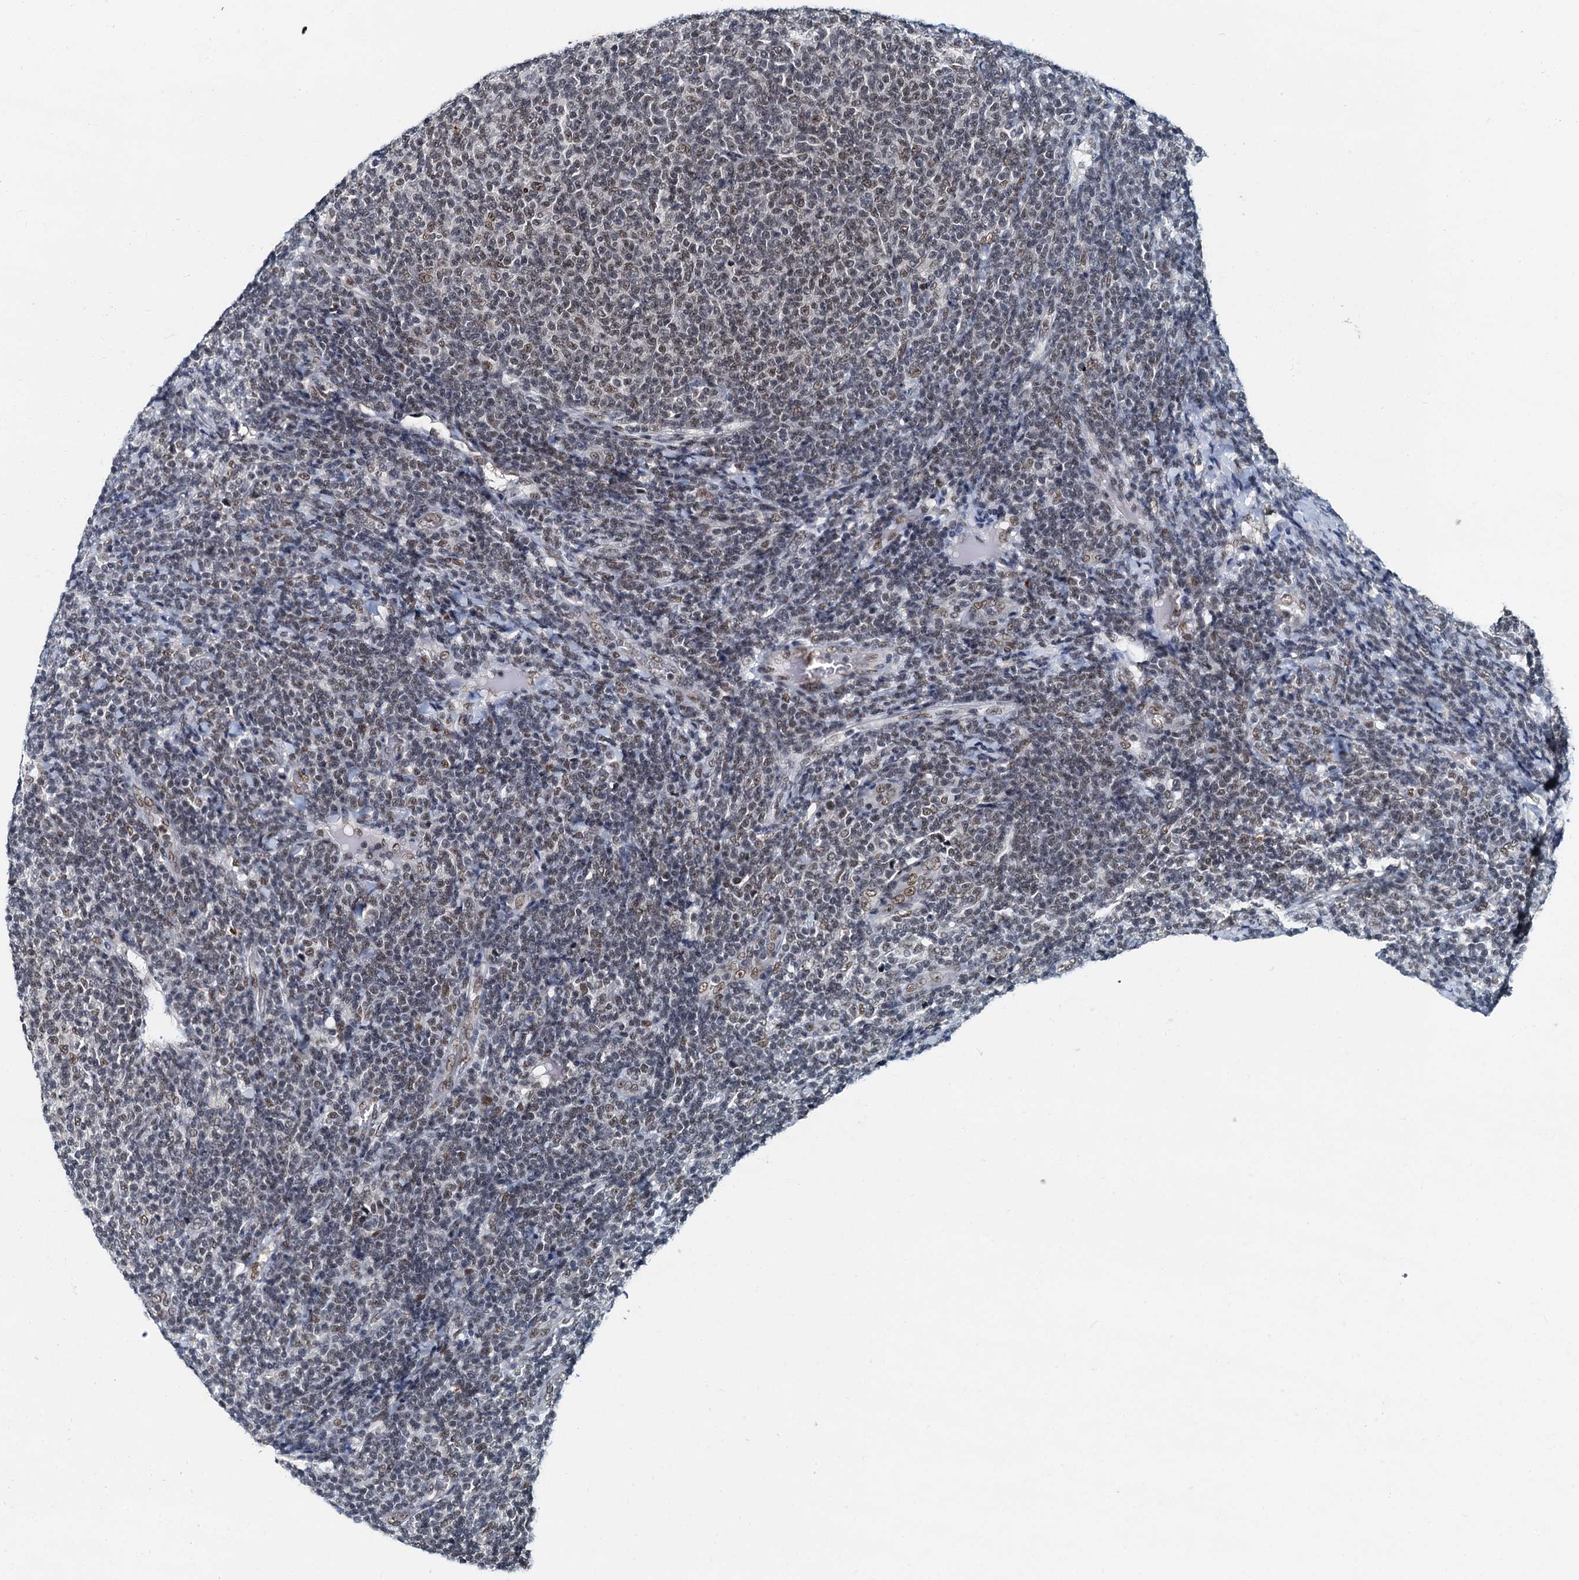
{"staining": {"intensity": "weak", "quantity": ">75%", "location": "nuclear"}, "tissue": "lymphoma", "cell_type": "Tumor cells", "image_type": "cancer", "snomed": [{"axis": "morphology", "description": "Malignant lymphoma, non-Hodgkin's type, Low grade"}, {"axis": "topography", "description": "Lymph node"}], "caption": "Lymphoma stained with a brown dye demonstrates weak nuclear positive staining in approximately >75% of tumor cells.", "gene": "SNRPD1", "patient": {"sex": "male", "age": 66}}